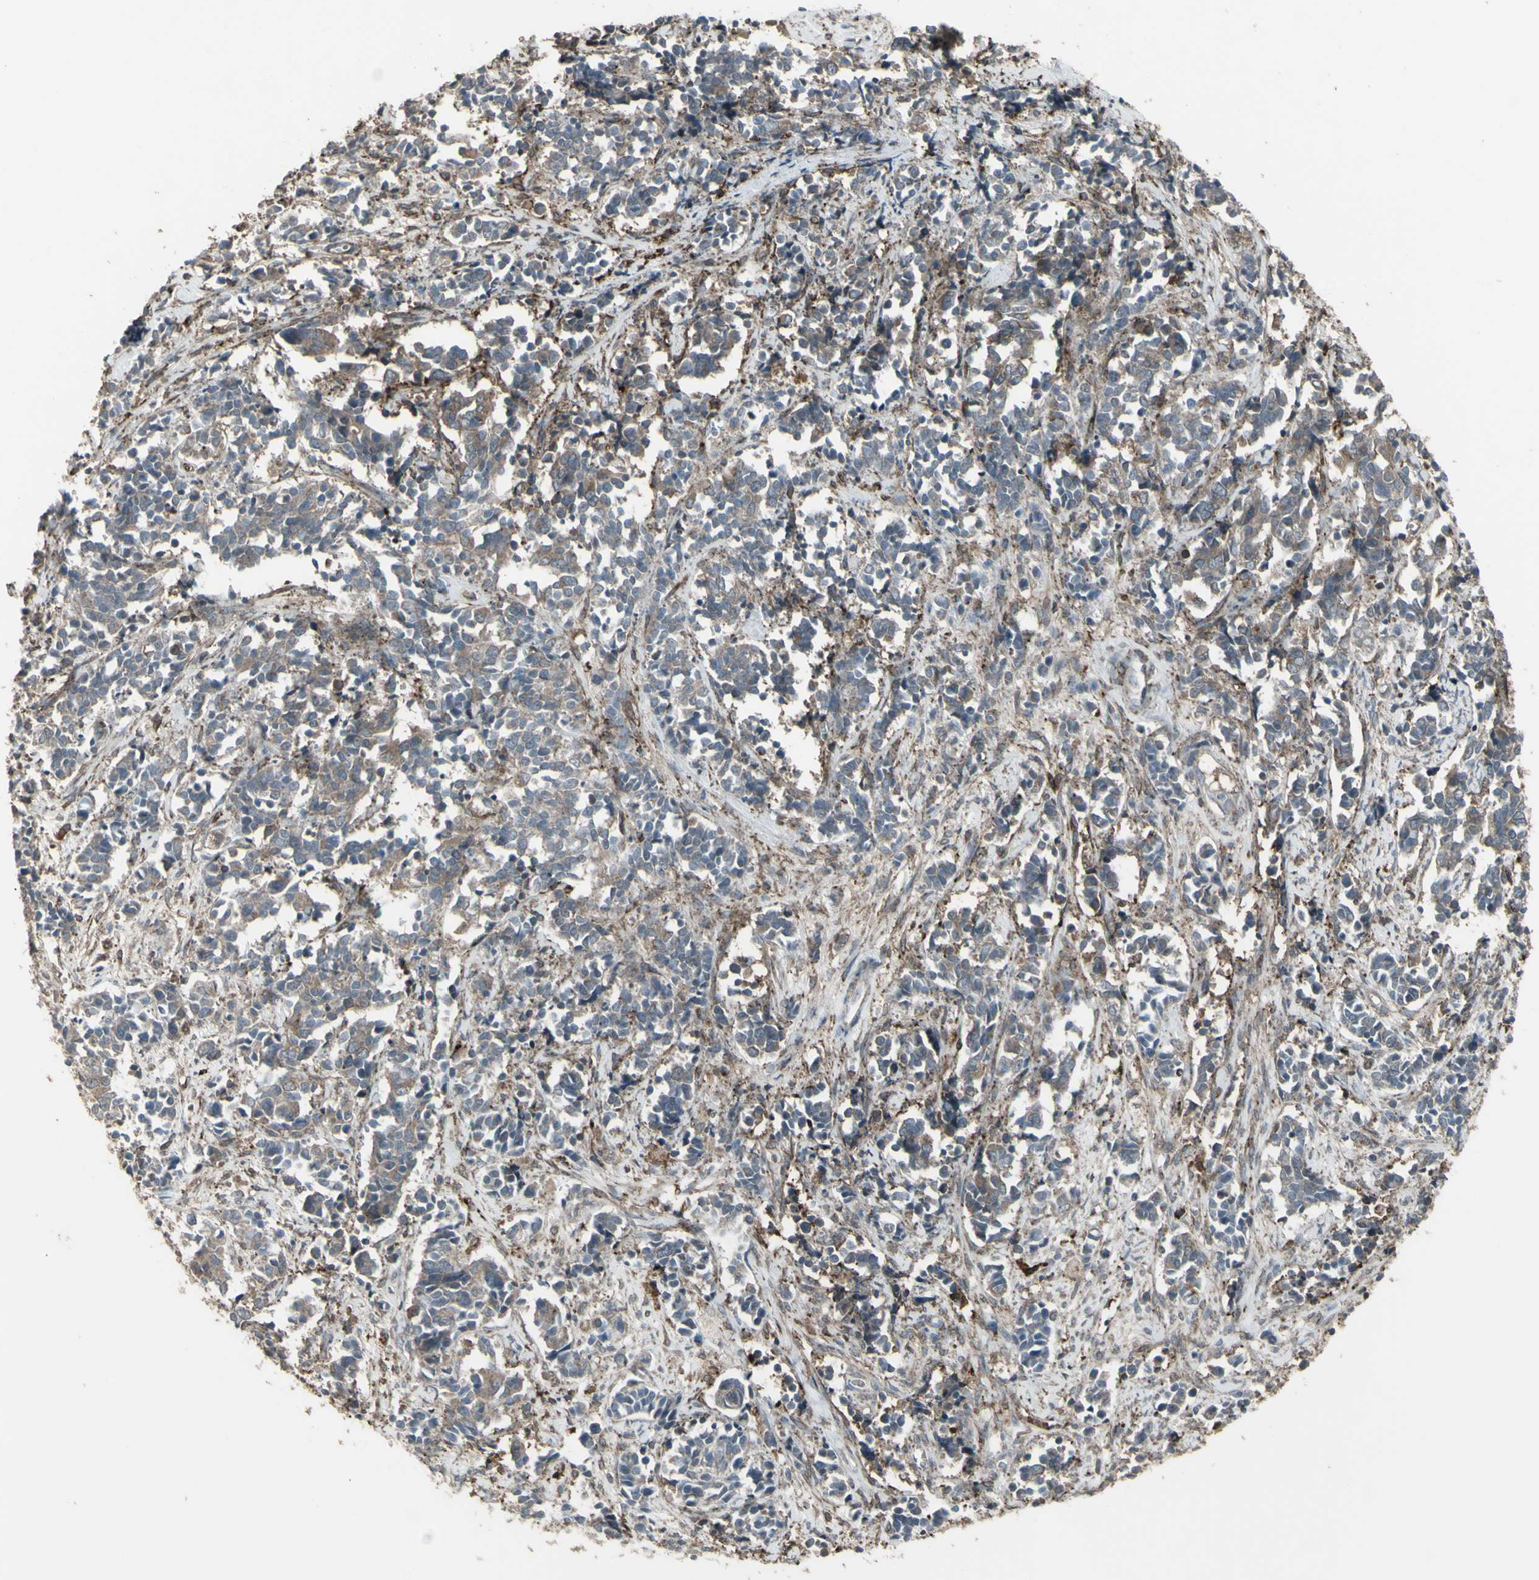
{"staining": {"intensity": "moderate", "quantity": "<25%", "location": "cytoplasmic/membranous"}, "tissue": "cervical cancer", "cell_type": "Tumor cells", "image_type": "cancer", "snomed": [{"axis": "morphology", "description": "Normal tissue, NOS"}, {"axis": "morphology", "description": "Squamous cell carcinoma, NOS"}, {"axis": "topography", "description": "Cervix"}], "caption": "About <25% of tumor cells in squamous cell carcinoma (cervical) display moderate cytoplasmic/membranous protein expression as visualized by brown immunohistochemical staining.", "gene": "SMO", "patient": {"sex": "female", "age": 35}}